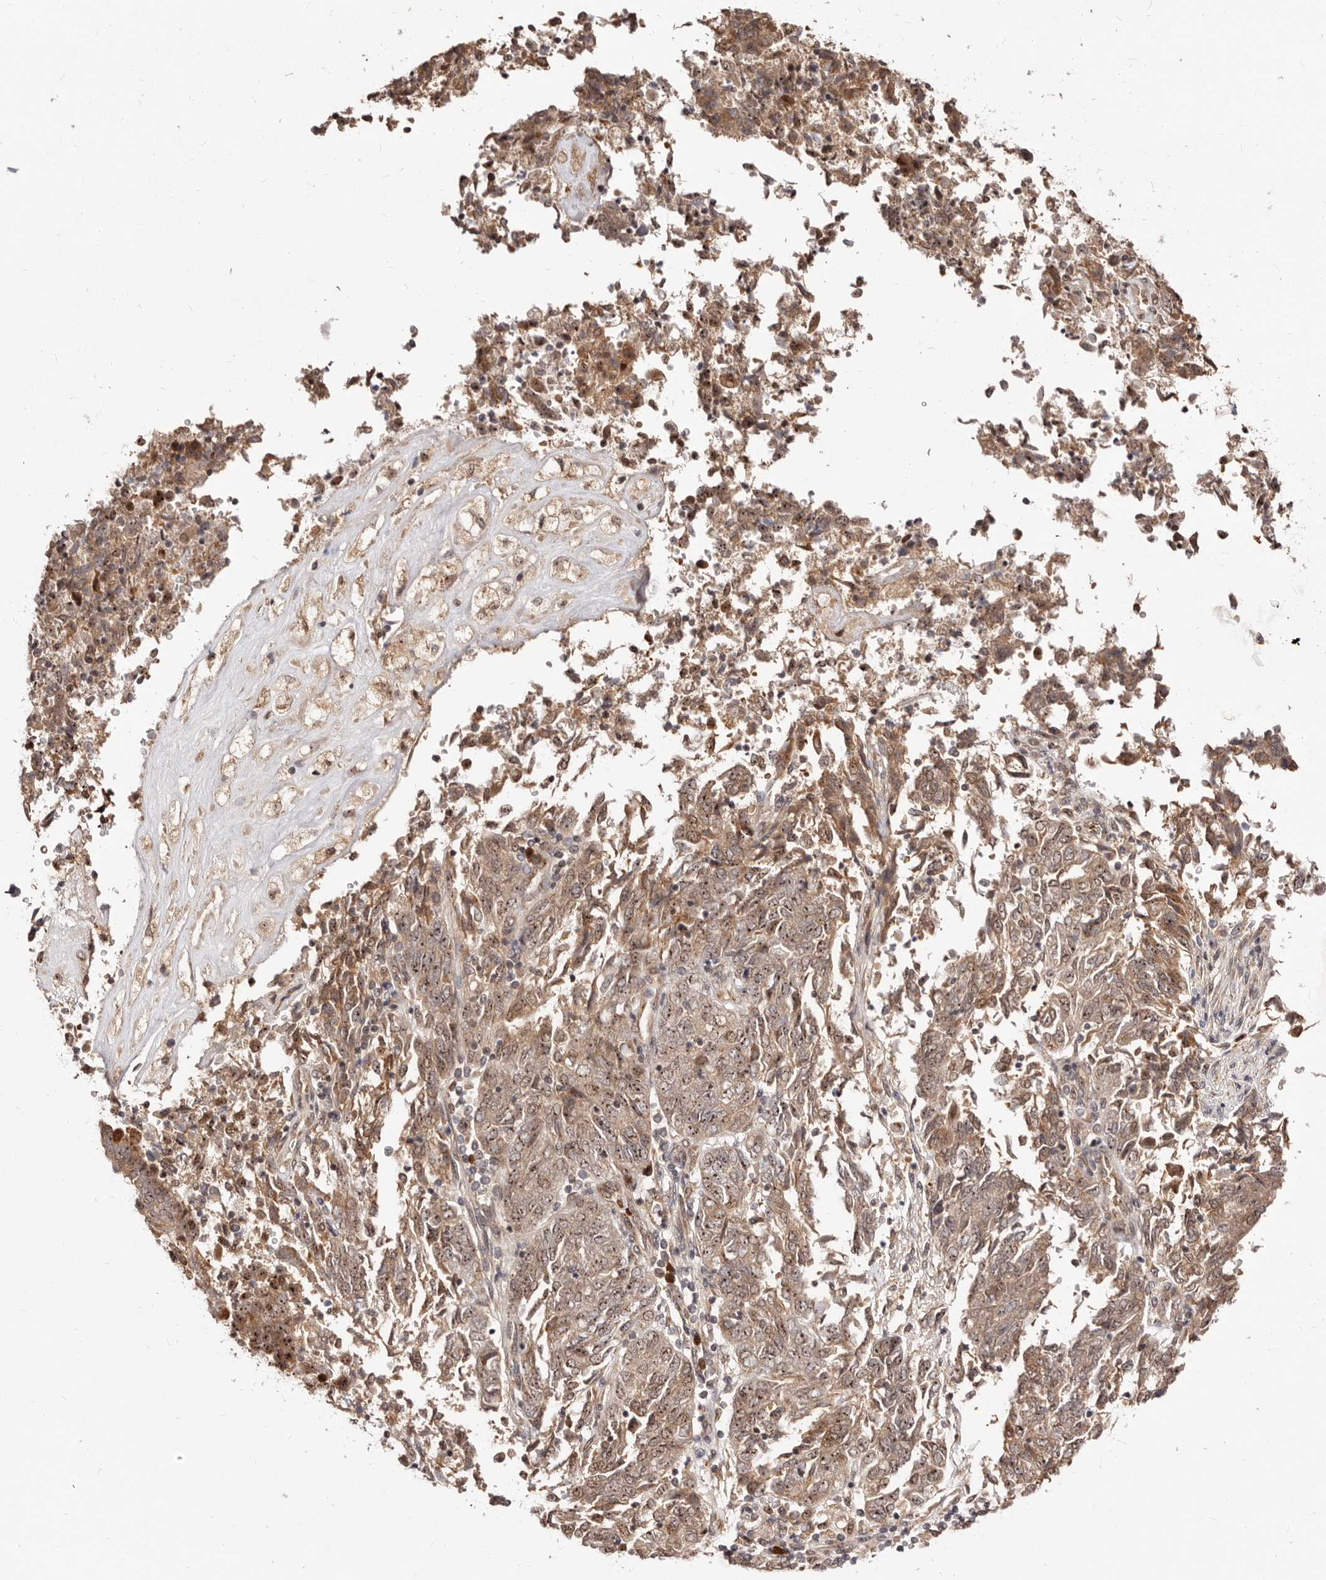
{"staining": {"intensity": "moderate", "quantity": ">75%", "location": "cytoplasmic/membranous,nuclear"}, "tissue": "endometrial cancer", "cell_type": "Tumor cells", "image_type": "cancer", "snomed": [{"axis": "morphology", "description": "Adenocarcinoma, NOS"}, {"axis": "topography", "description": "Endometrium"}], "caption": "Immunohistochemistry (IHC) histopathology image of endometrial cancer (adenocarcinoma) stained for a protein (brown), which reveals medium levels of moderate cytoplasmic/membranous and nuclear positivity in approximately >75% of tumor cells.", "gene": "APOL6", "patient": {"sex": "female", "age": 80}}